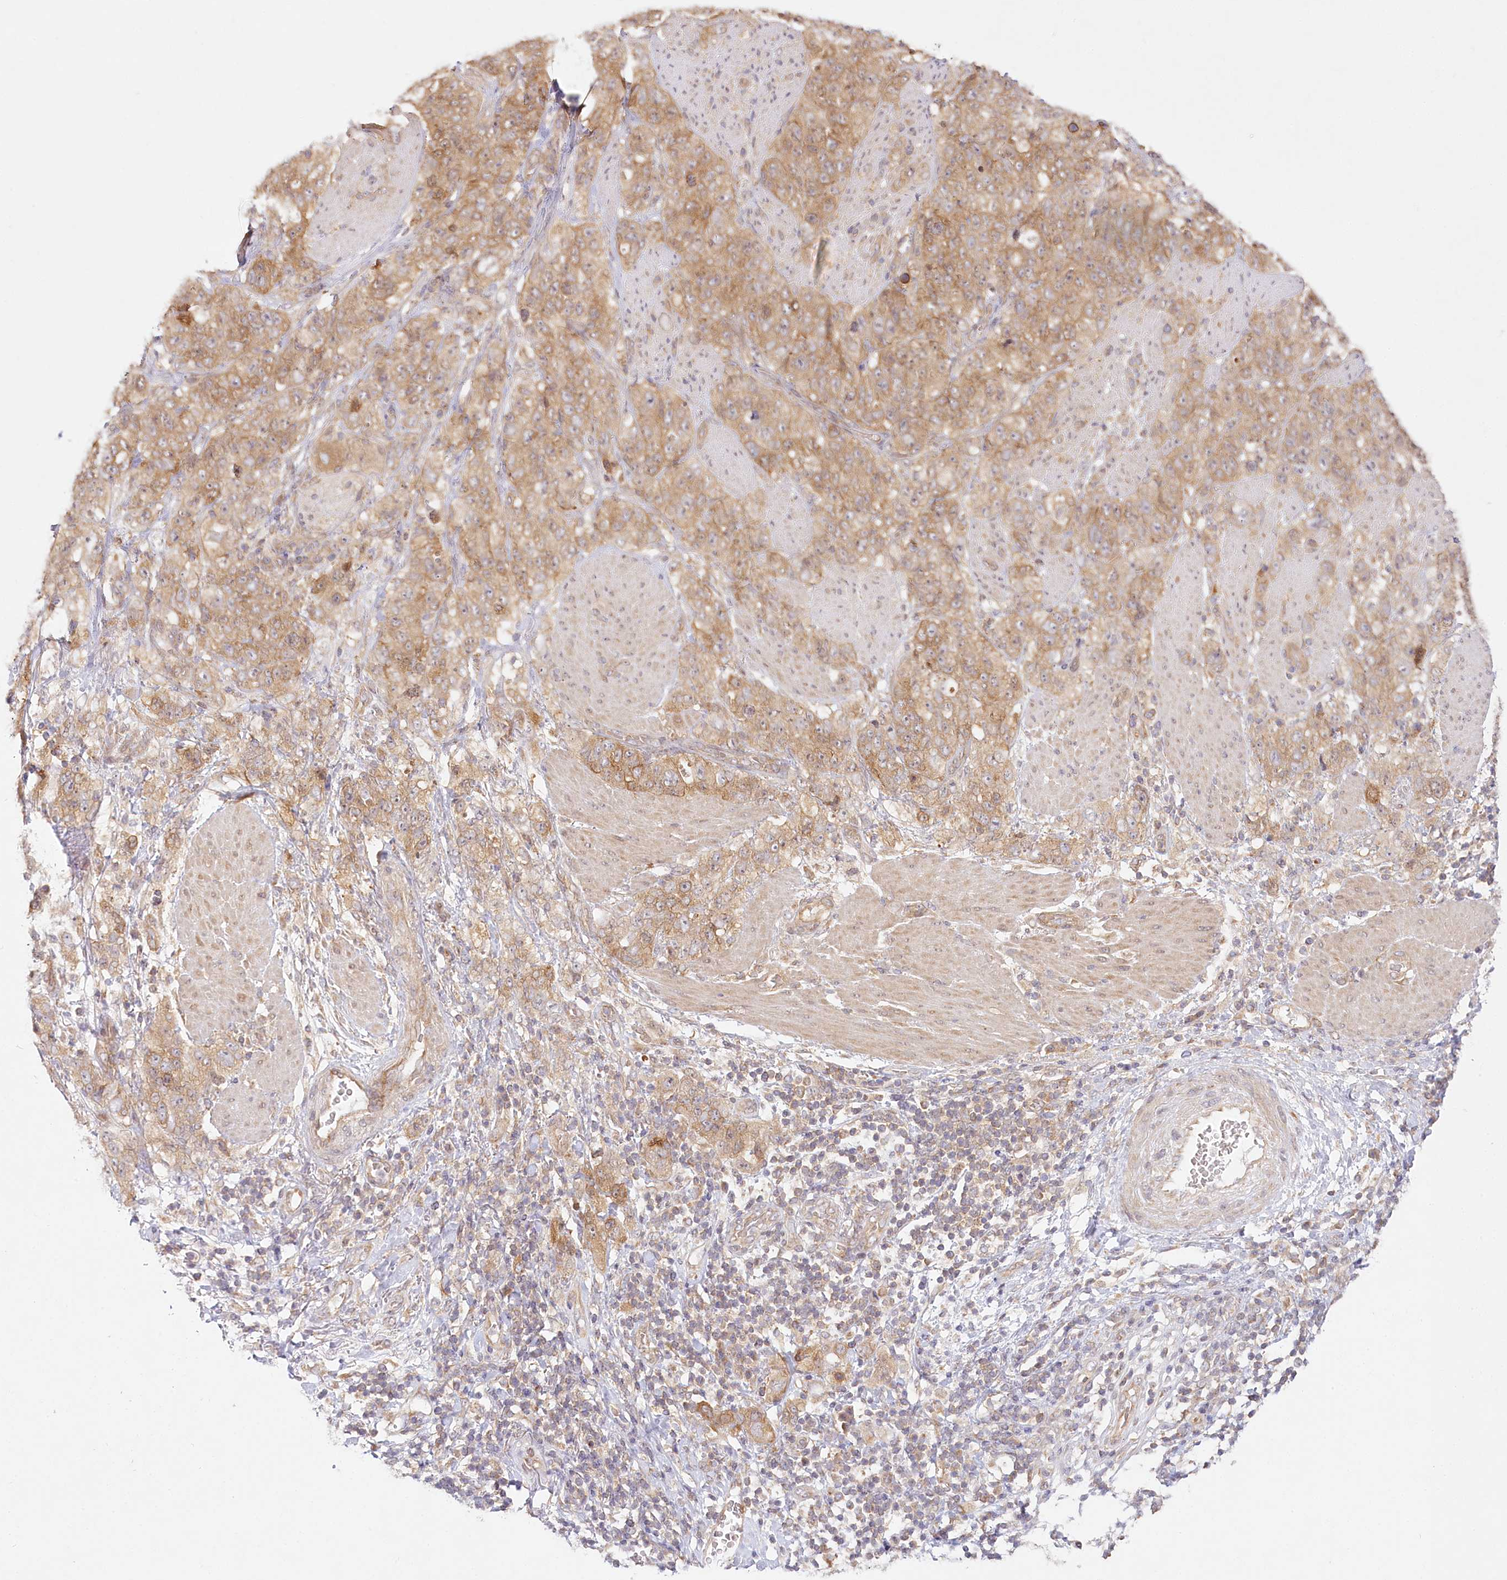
{"staining": {"intensity": "moderate", "quantity": ">75%", "location": "cytoplasmic/membranous"}, "tissue": "stomach cancer", "cell_type": "Tumor cells", "image_type": "cancer", "snomed": [{"axis": "morphology", "description": "Adenocarcinoma, NOS"}, {"axis": "topography", "description": "Stomach"}], "caption": "DAB immunohistochemical staining of human stomach cancer (adenocarcinoma) reveals moderate cytoplasmic/membranous protein positivity in about >75% of tumor cells.", "gene": "INPP4B", "patient": {"sex": "male", "age": 48}}